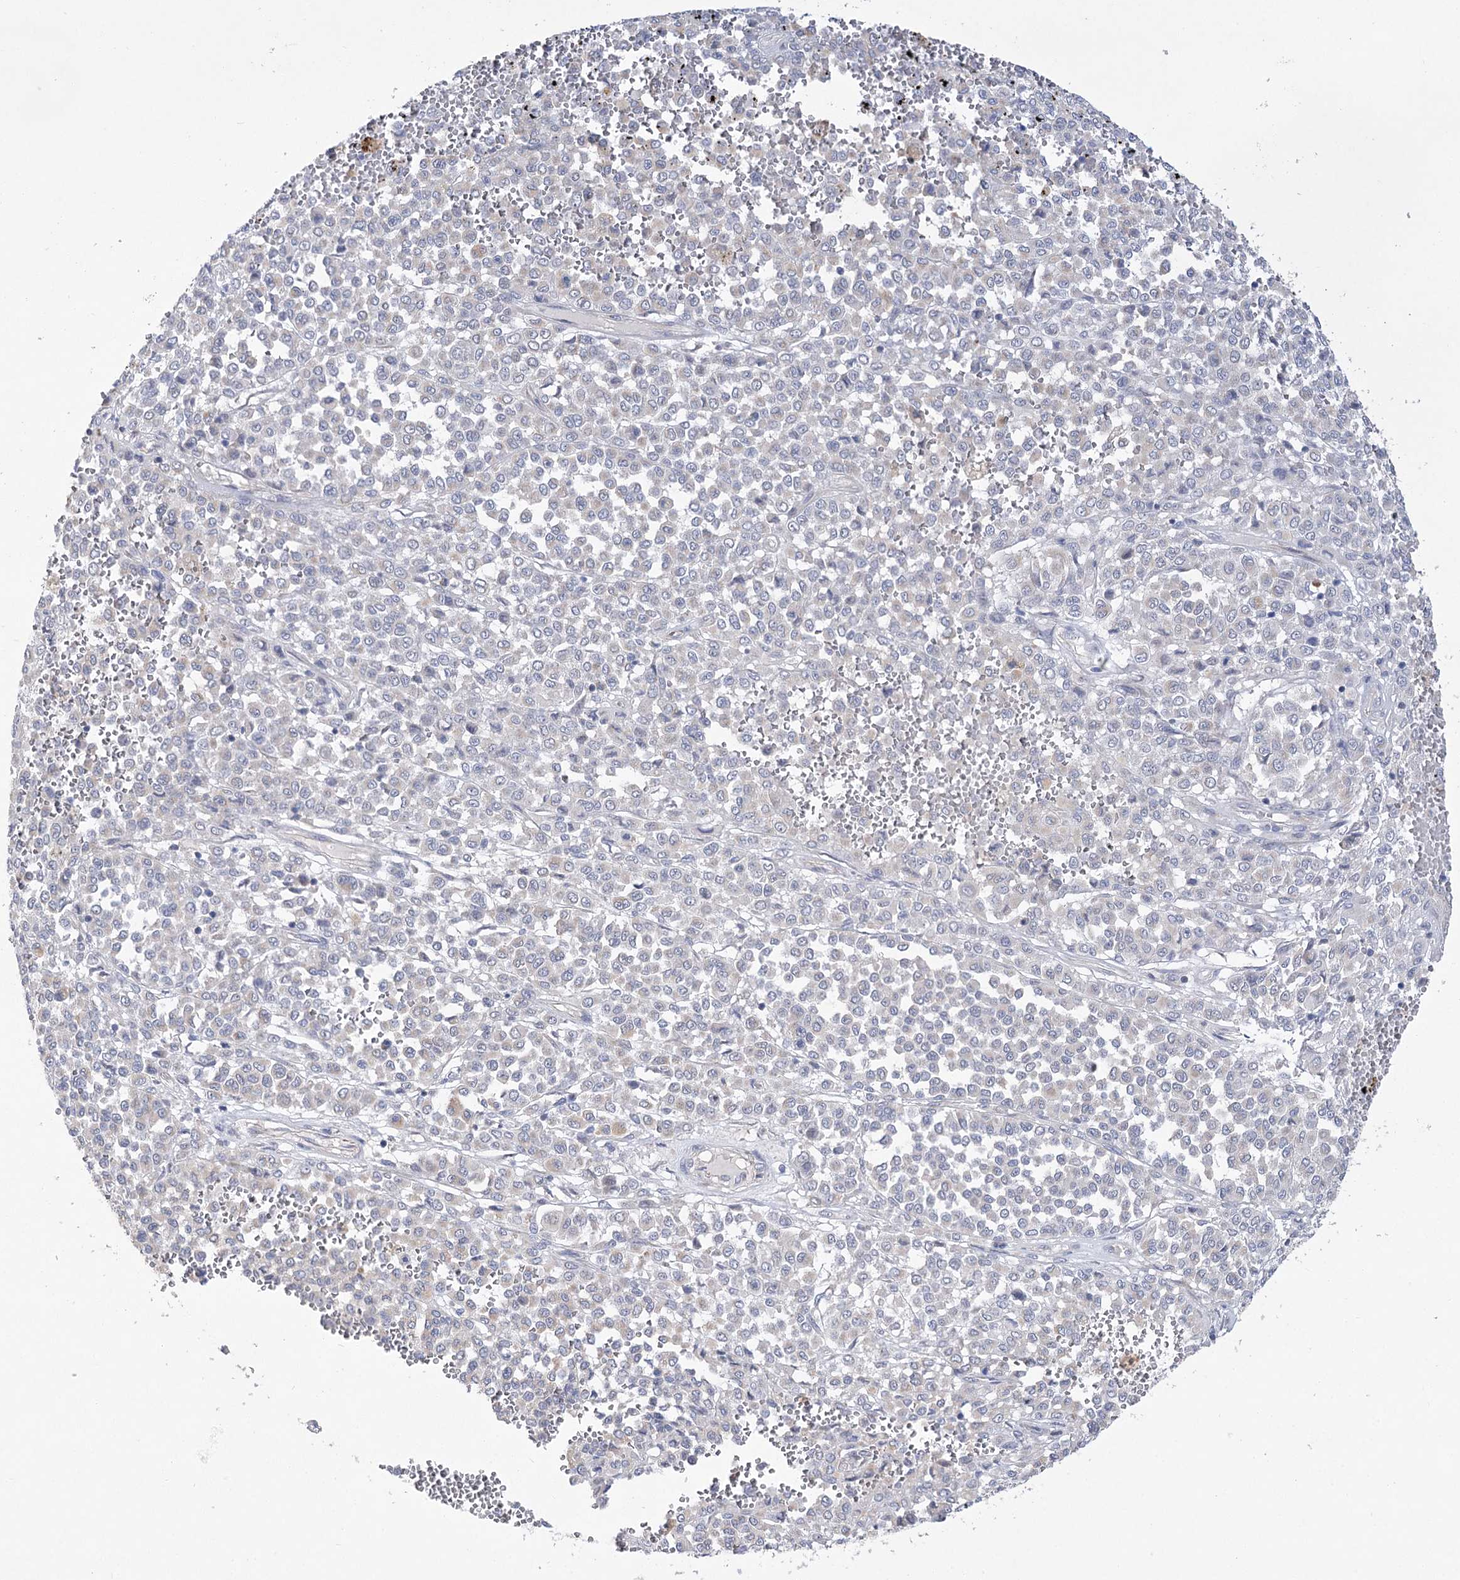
{"staining": {"intensity": "negative", "quantity": "none", "location": "none"}, "tissue": "melanoma", "cell_type": "Tumor cells", "image_type": "cancer", "snomed": [{"axis": "morphology", "description": "Malignant melanoma, Metastatic site"}, {"axis": "topography", "description": "Pancreas"}], "caption": "Tumor cells are negative for brown protein staining in malignant melanoma (metastatic site). (IHC, brightfield microscopy, high magnification).", "gene": "ECHDC3", "patient": {"sex": "female", "age": 30}}